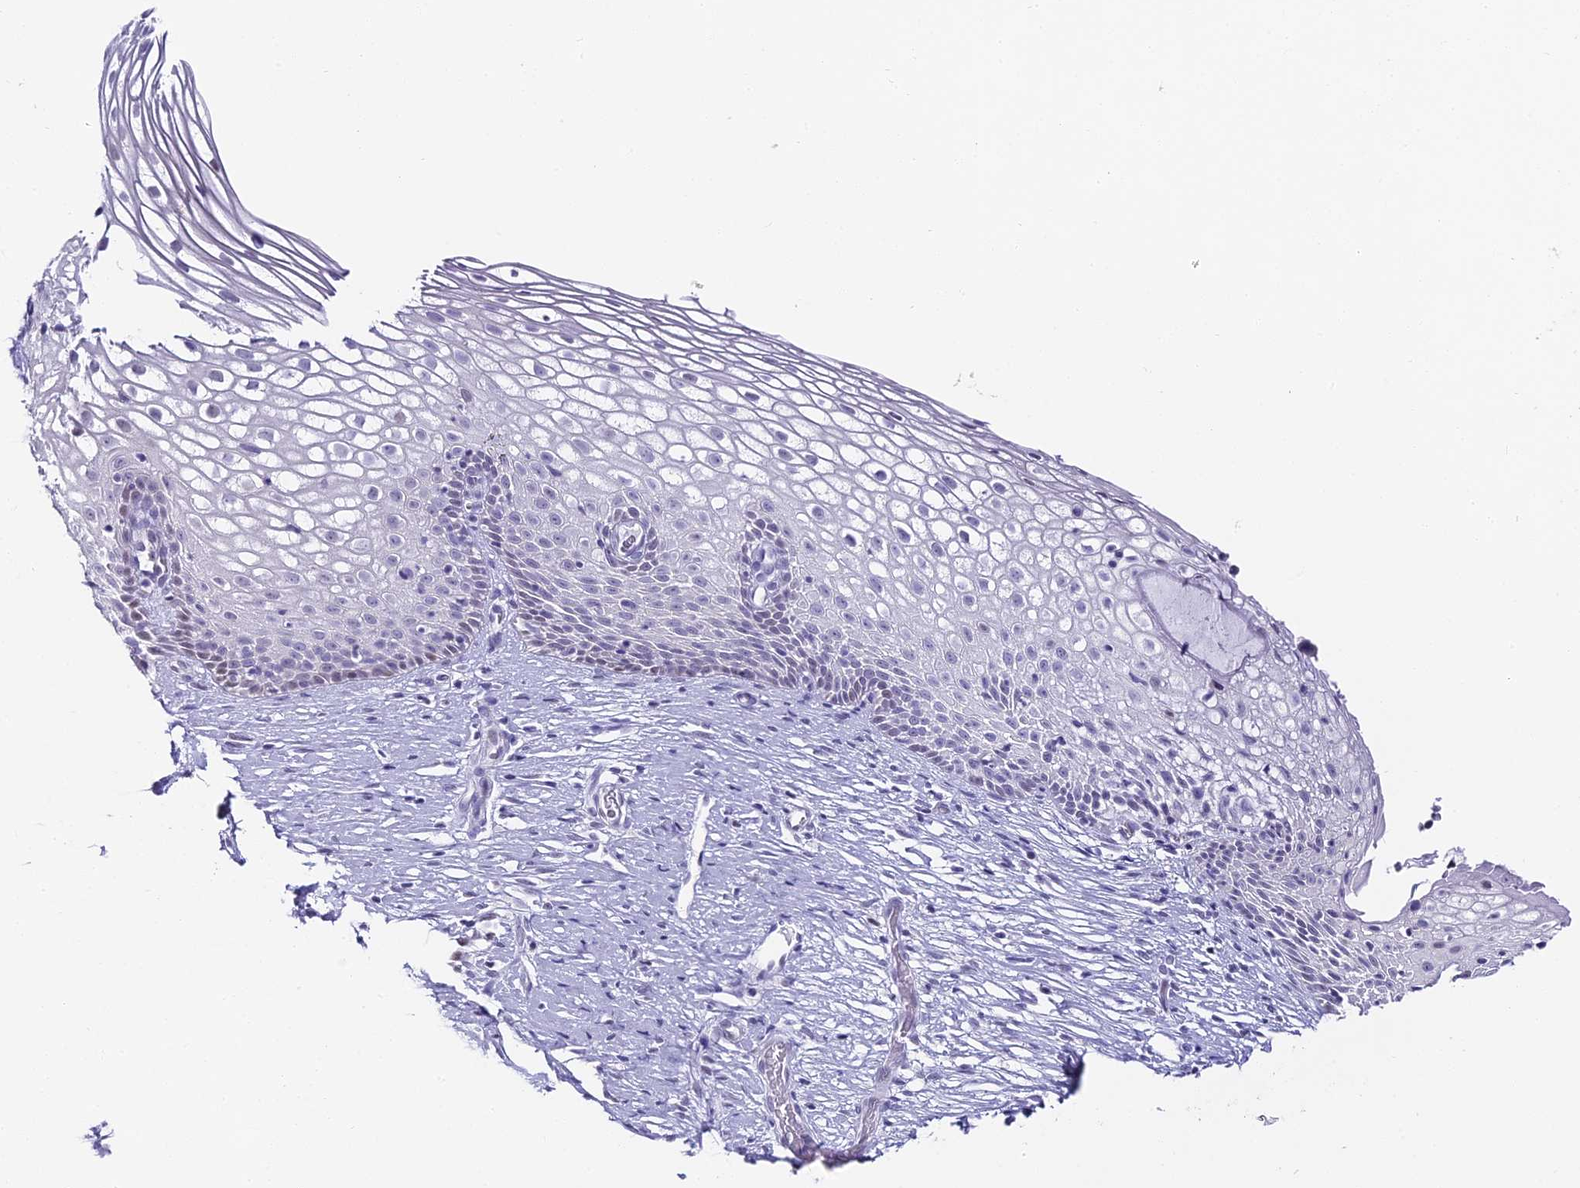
{"staining": {"intensity": "weak", "quantity": "25%-75%", "location": "nuclear"}, "tissue": "cervix", "cell_type": "Glandular cells", "image_type": "normal", "snomed": [{"axis": "morphology", "description": "Normal tissue, NOS"}, {"axis": "topography", "description": "Cervix"}], "caption": "DAB (3,3'-diaminobenzidine) immunohistochemical staining of unremarkable human cervix demonstrates weak nuclear protein positivity in about 25%-75% of glandular cells. The staining is performed using DAB (3,3'-diaminobenzidine) brown chromogen to label protein expression. The nuclei are counter-stained blue using hematoxylin.", "gene": "ABHD14A", "patient": {"sex": "female", "age": 33}}